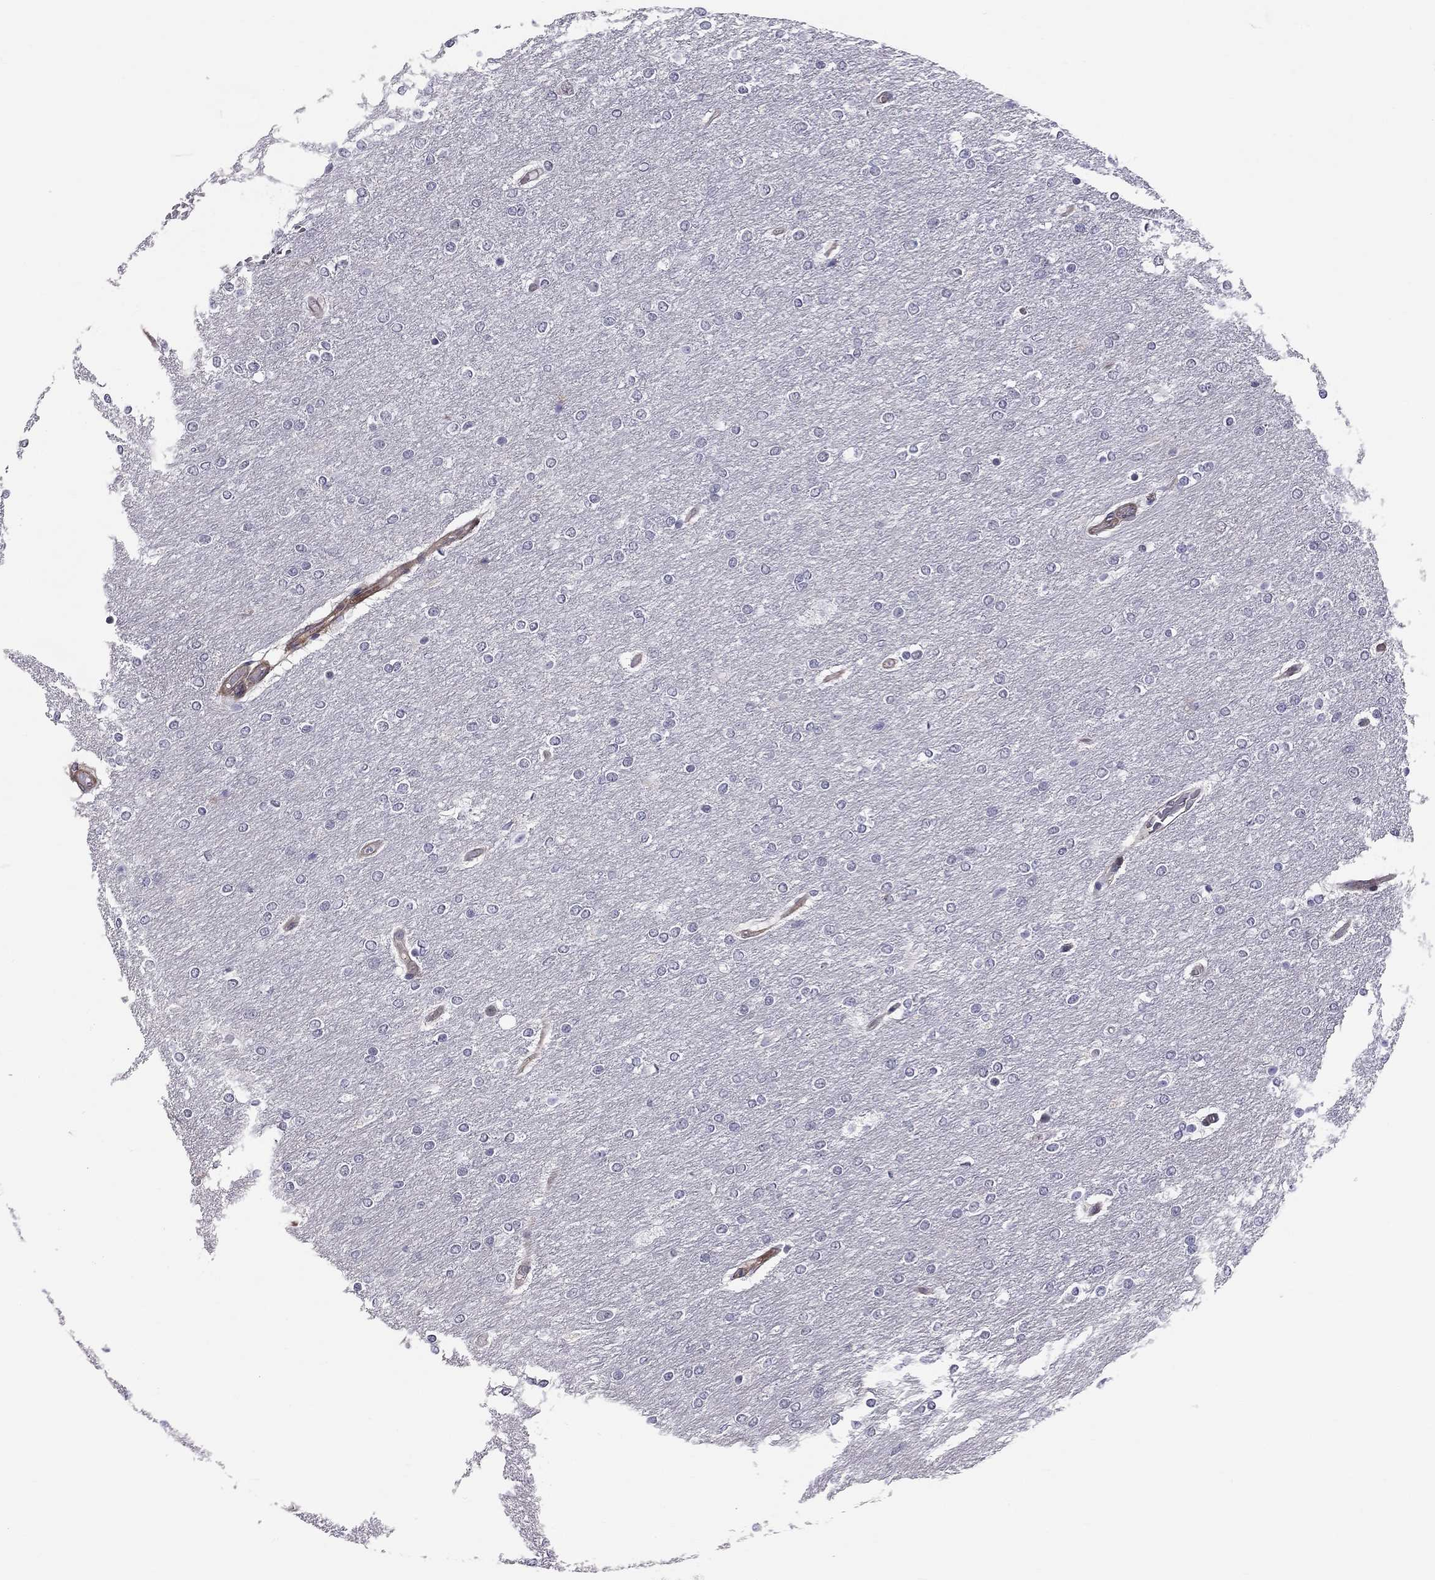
{"staining": {"intensity": "negative", "quantity": "none", "location": "none"}, "tissue": "glioma", "cell_type": "Tumor cells", "image_type": "cancer", "snomed": [{"axis": "morphology", "description": "Glioma, malignant, High grade"}, {"axis": "topography", "description": "Brain"}], "caption": "The histopathology image shows no staining of tumor cells in glioma.", "gene": "GJB4", "patient": {"sex": "female", "age": 61}}